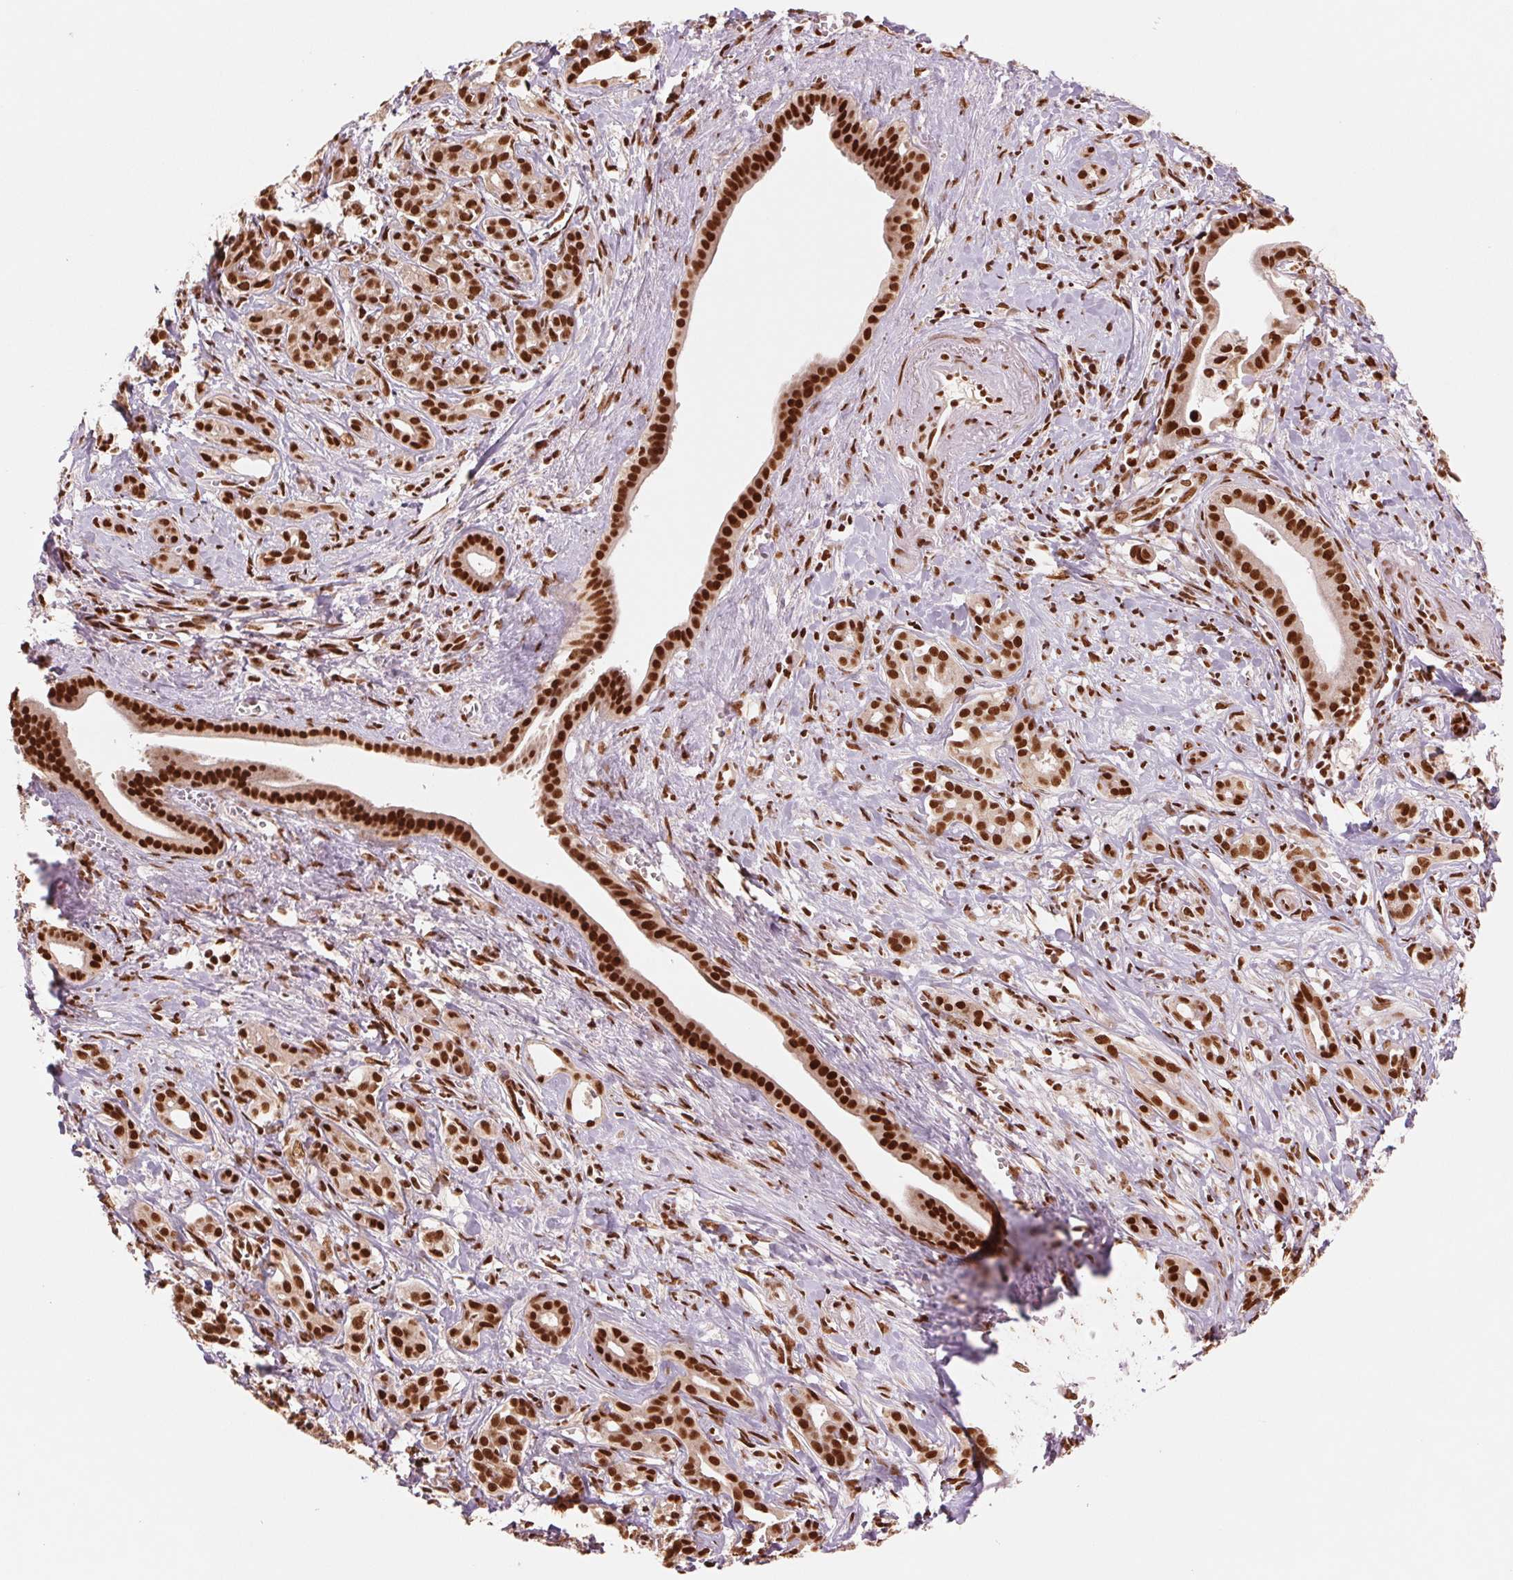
{"staining": {"intensity": "strong", "quantity": ">75%", "location": "nuclear"}, "tissue": "pancreatic cancer", "cell_type": "Tumor cells", "image_type": "cancer", "snomed": [{"axis": "morphology", "description": "Adenocarcinoma, NOS"}, {"axis": "topography", "description": "Pancreas"}], "caption": "Immunohistochemical staining of pancreatic adenocarcinoma displays strong nuclear protein staining in about >75% of tumor cells.", "gene": "TTLL9", "patient": {"sex": "male", "age": 61}}